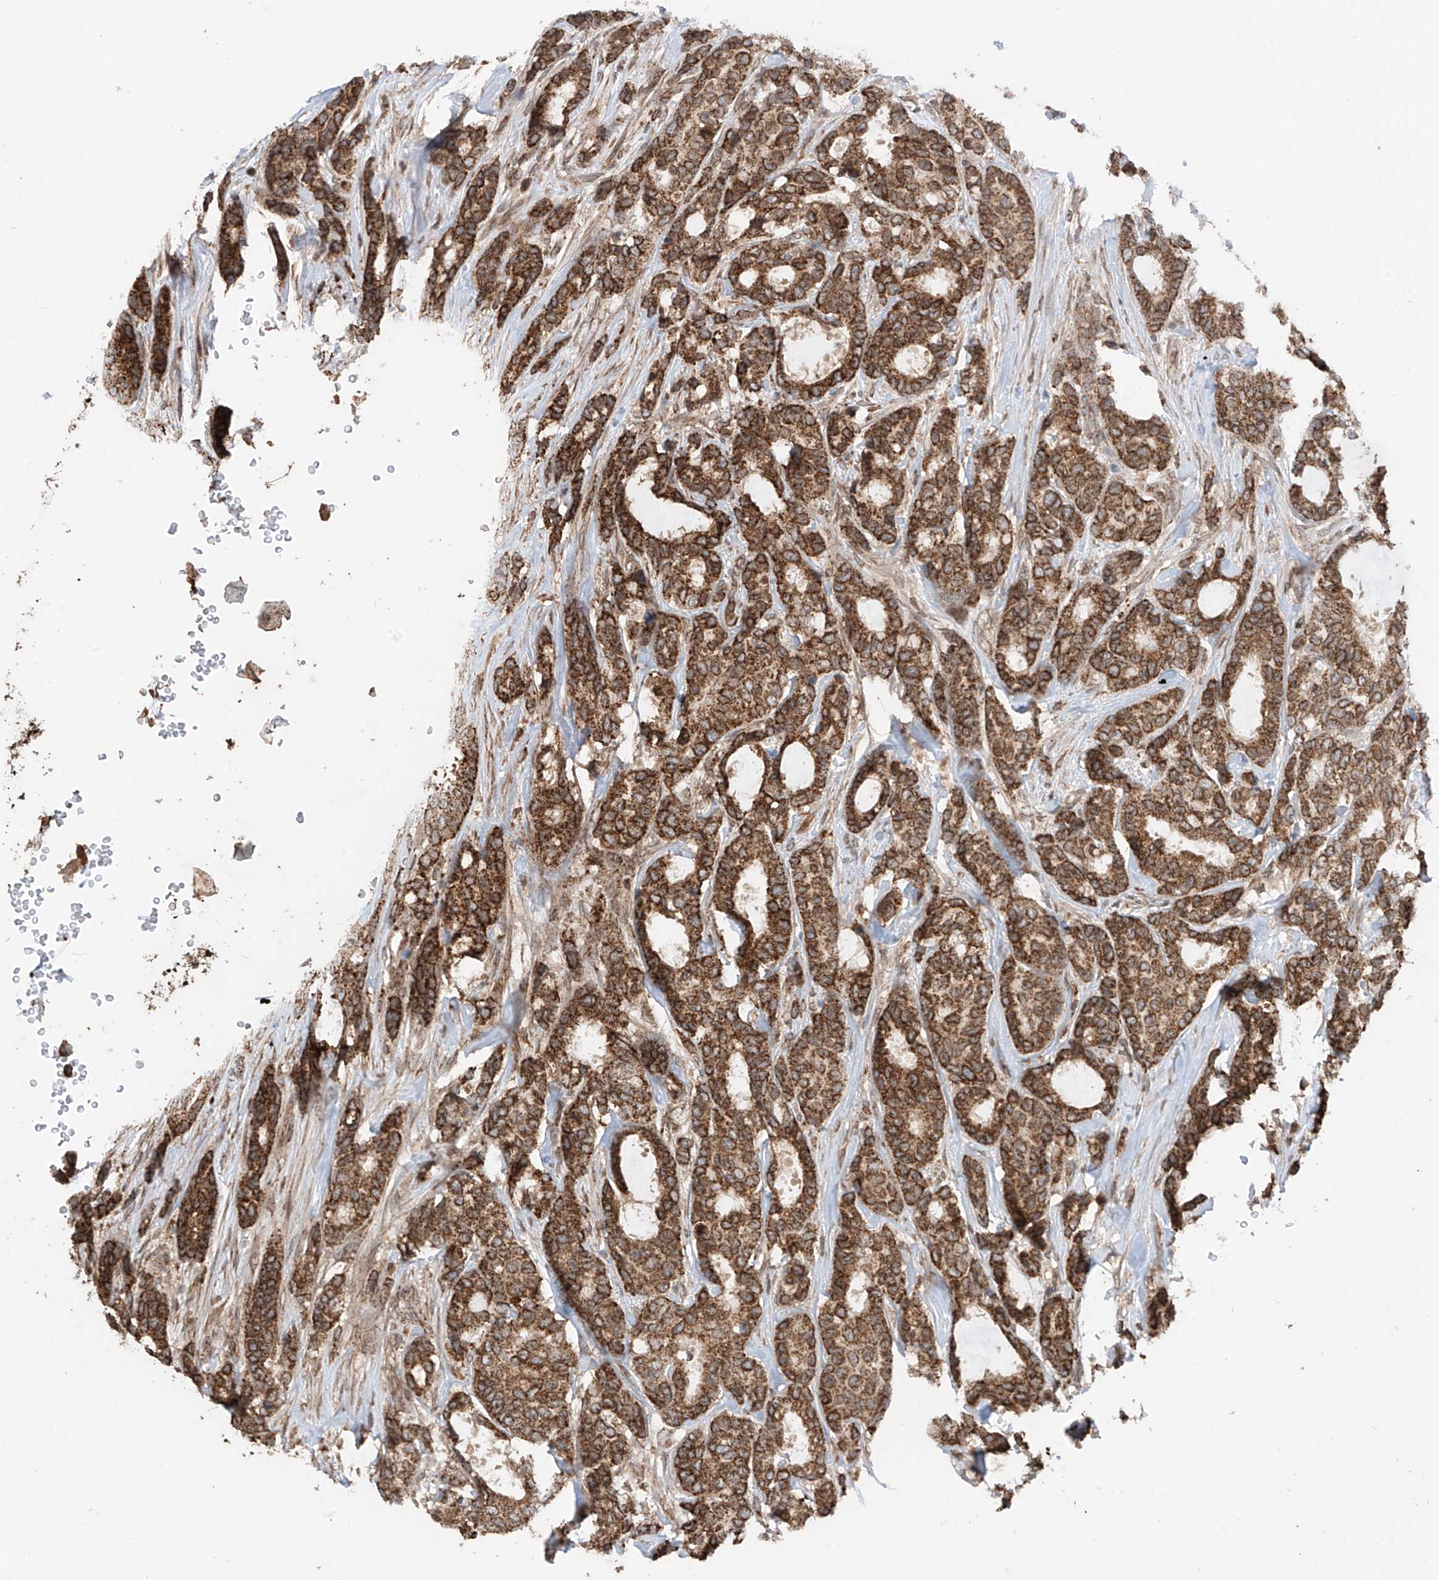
{"staining": {"intensity": "moderate", "quantity": ">75%", "location": "cytoplasmic/membranous"}, "tissue": "breast cancer", "cell_type": "Tumor cells", "image_type": "cancer", "snomed": [{"axis": "morphology", "description": "Duct carcinoma"}, {"axis": "topography", "description": "Breast"}], "caption": "Human breast cancer stained with a brown dye reveals moderate cytoplasmic/membranous positive staining in approximately >75% of tumor cells.", "gene": "AHCTF1", "patient": {"sex": "female", "age": 87}}